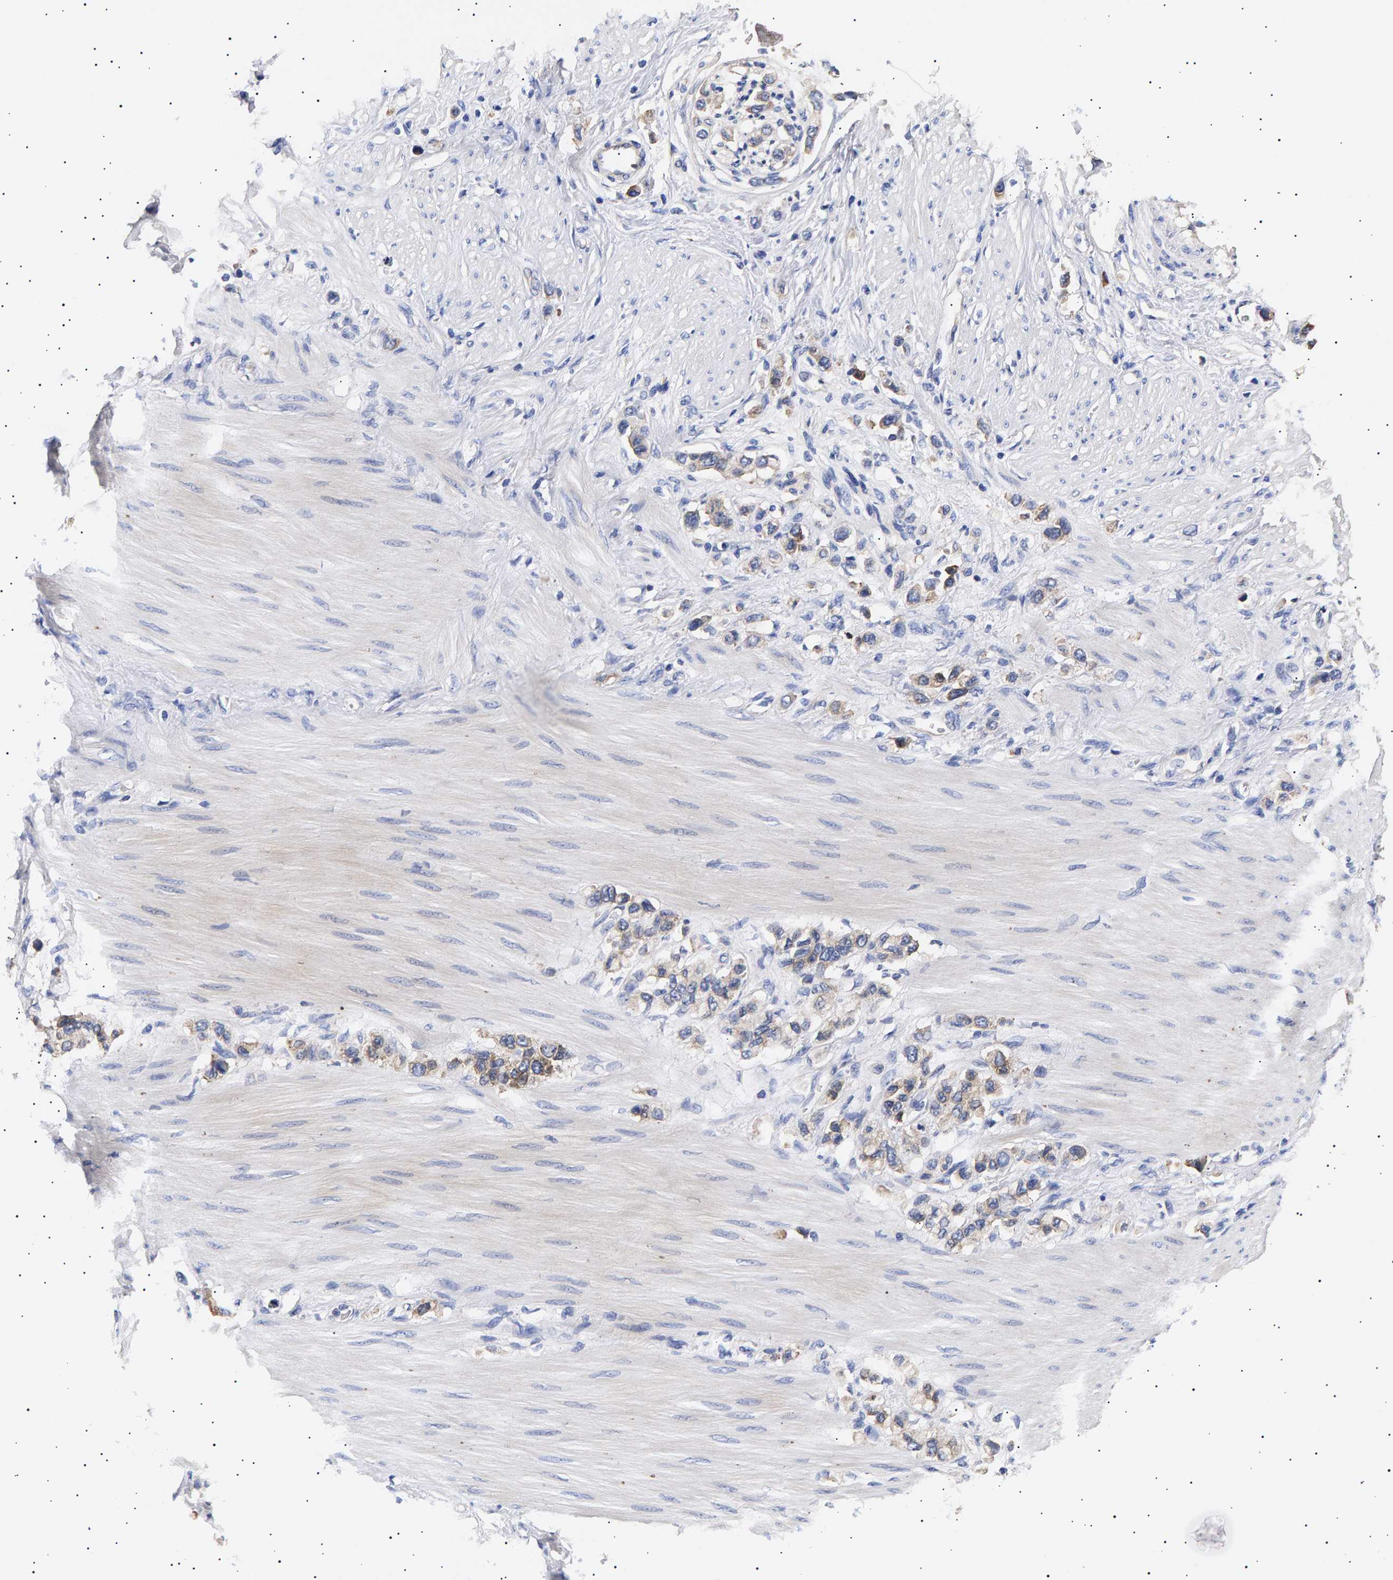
{"staining": {"intensity": "weak", "quantity": "25%-75%", "location": "cytoplasmic/membranous"}, "tissue": "stomach cancer", "cell_type": "Tumor cells", "image_type": "cancer", "snomed": [{"axis": "morphology", "description": "Adenocarcinoma, NOS"}, {"axis": "topography", "description": "Stomach"}], "caption": "Protein expression by immunohistochemistry shows weak cytoplasmic/membranous staining in about 25%-75% of tumor cells in stomach adenocarcinoma.", "gene": "ANKRD40", "patient": {"sex": "female", "age": 65}}